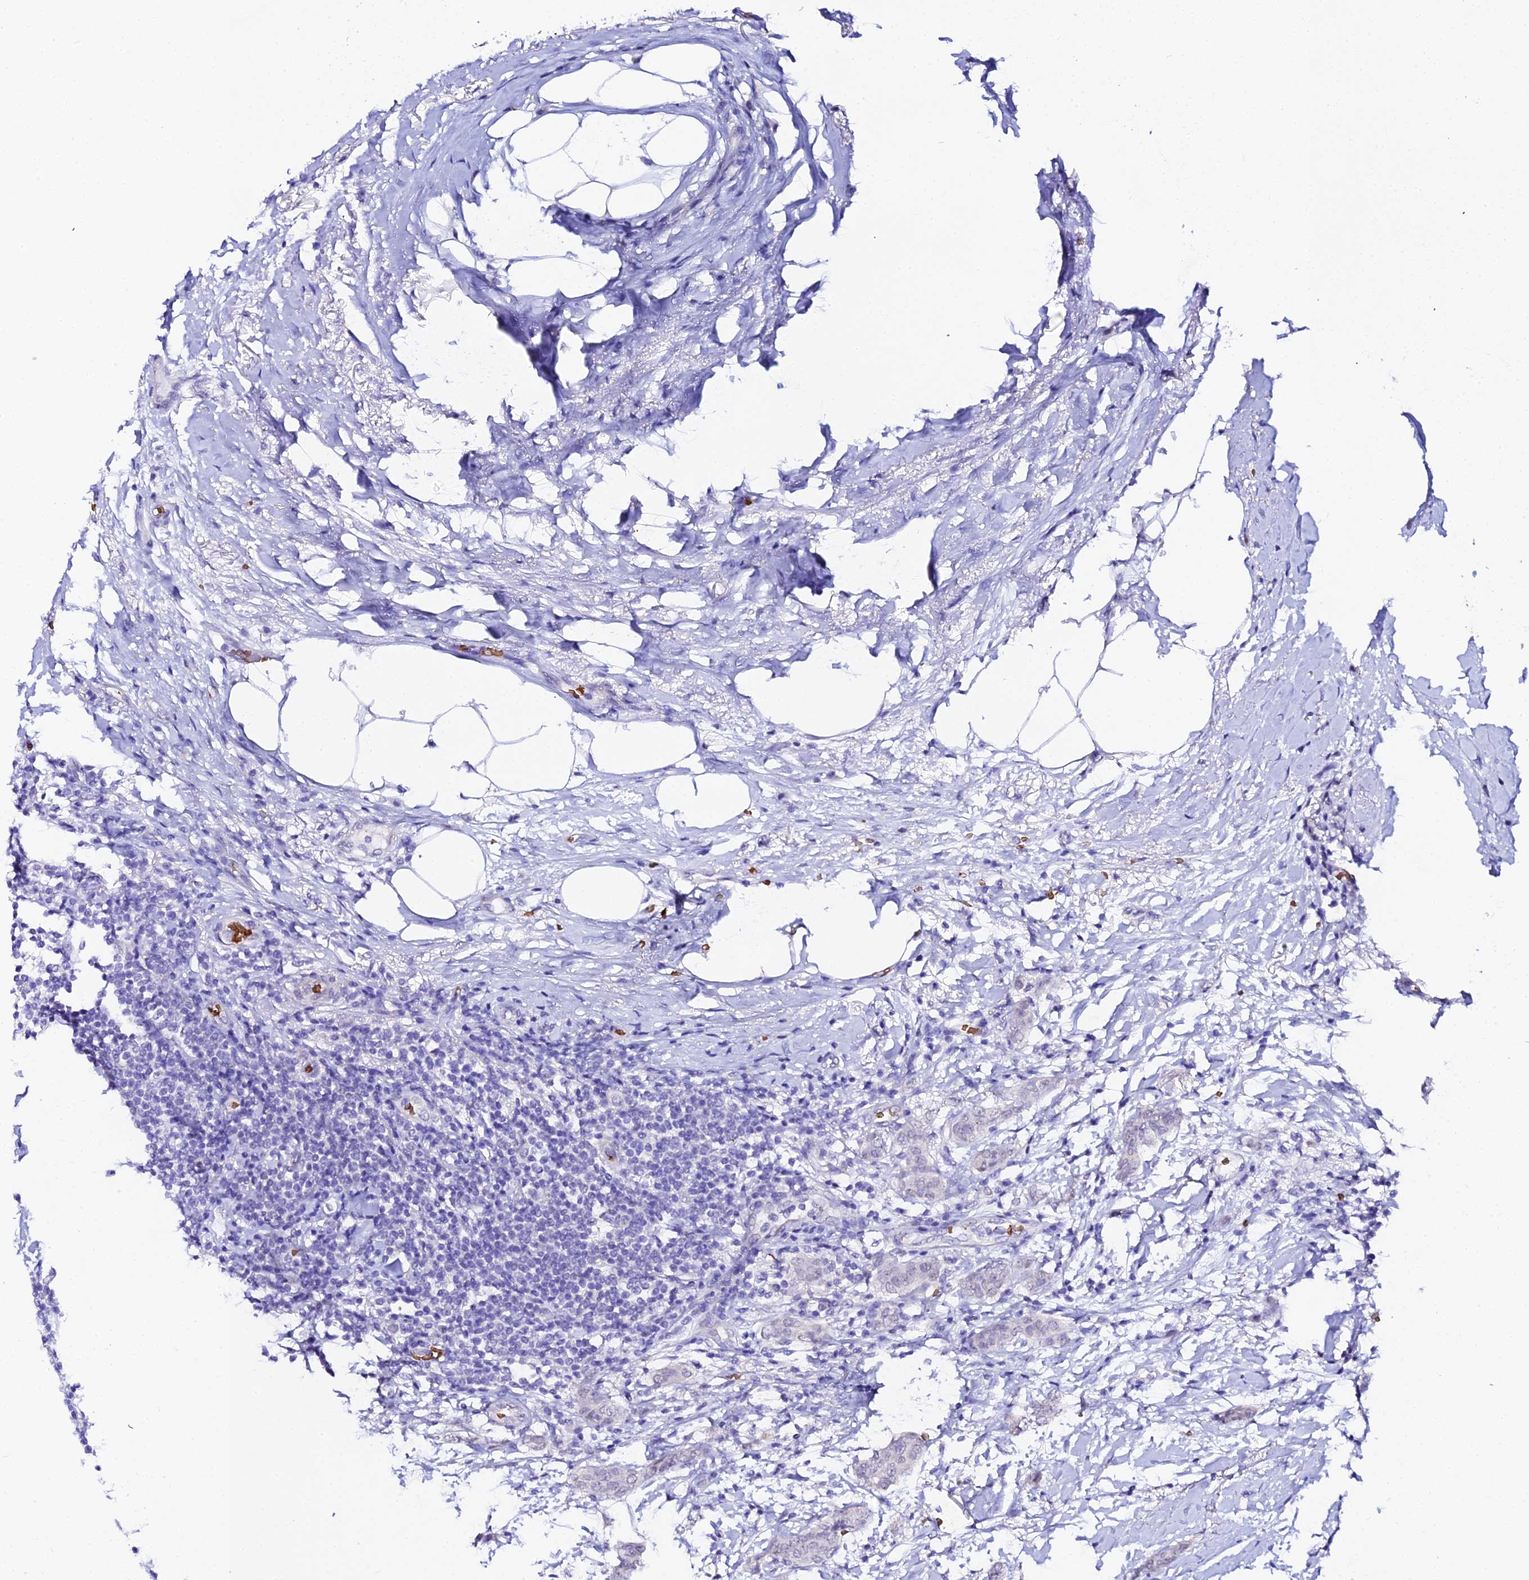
{"staining": {"intensity": "negative", "quantity": "none", "location": "none"}, "tissue": "breast cancer", "cell_type": "Tumor cells", "image_type": "cancer", "snomed": [{"axis": "morphology", "description": "Duct carcinoma"}, {"axis": "topography", "description": "Breast"}], "caption": "Histopathology image shows no significant protein positivity in tumor cells of infiltrating ductal carcinoma (breast).", "gene": "CFAP45", "patient": {"sex": "female", "age": 72}}